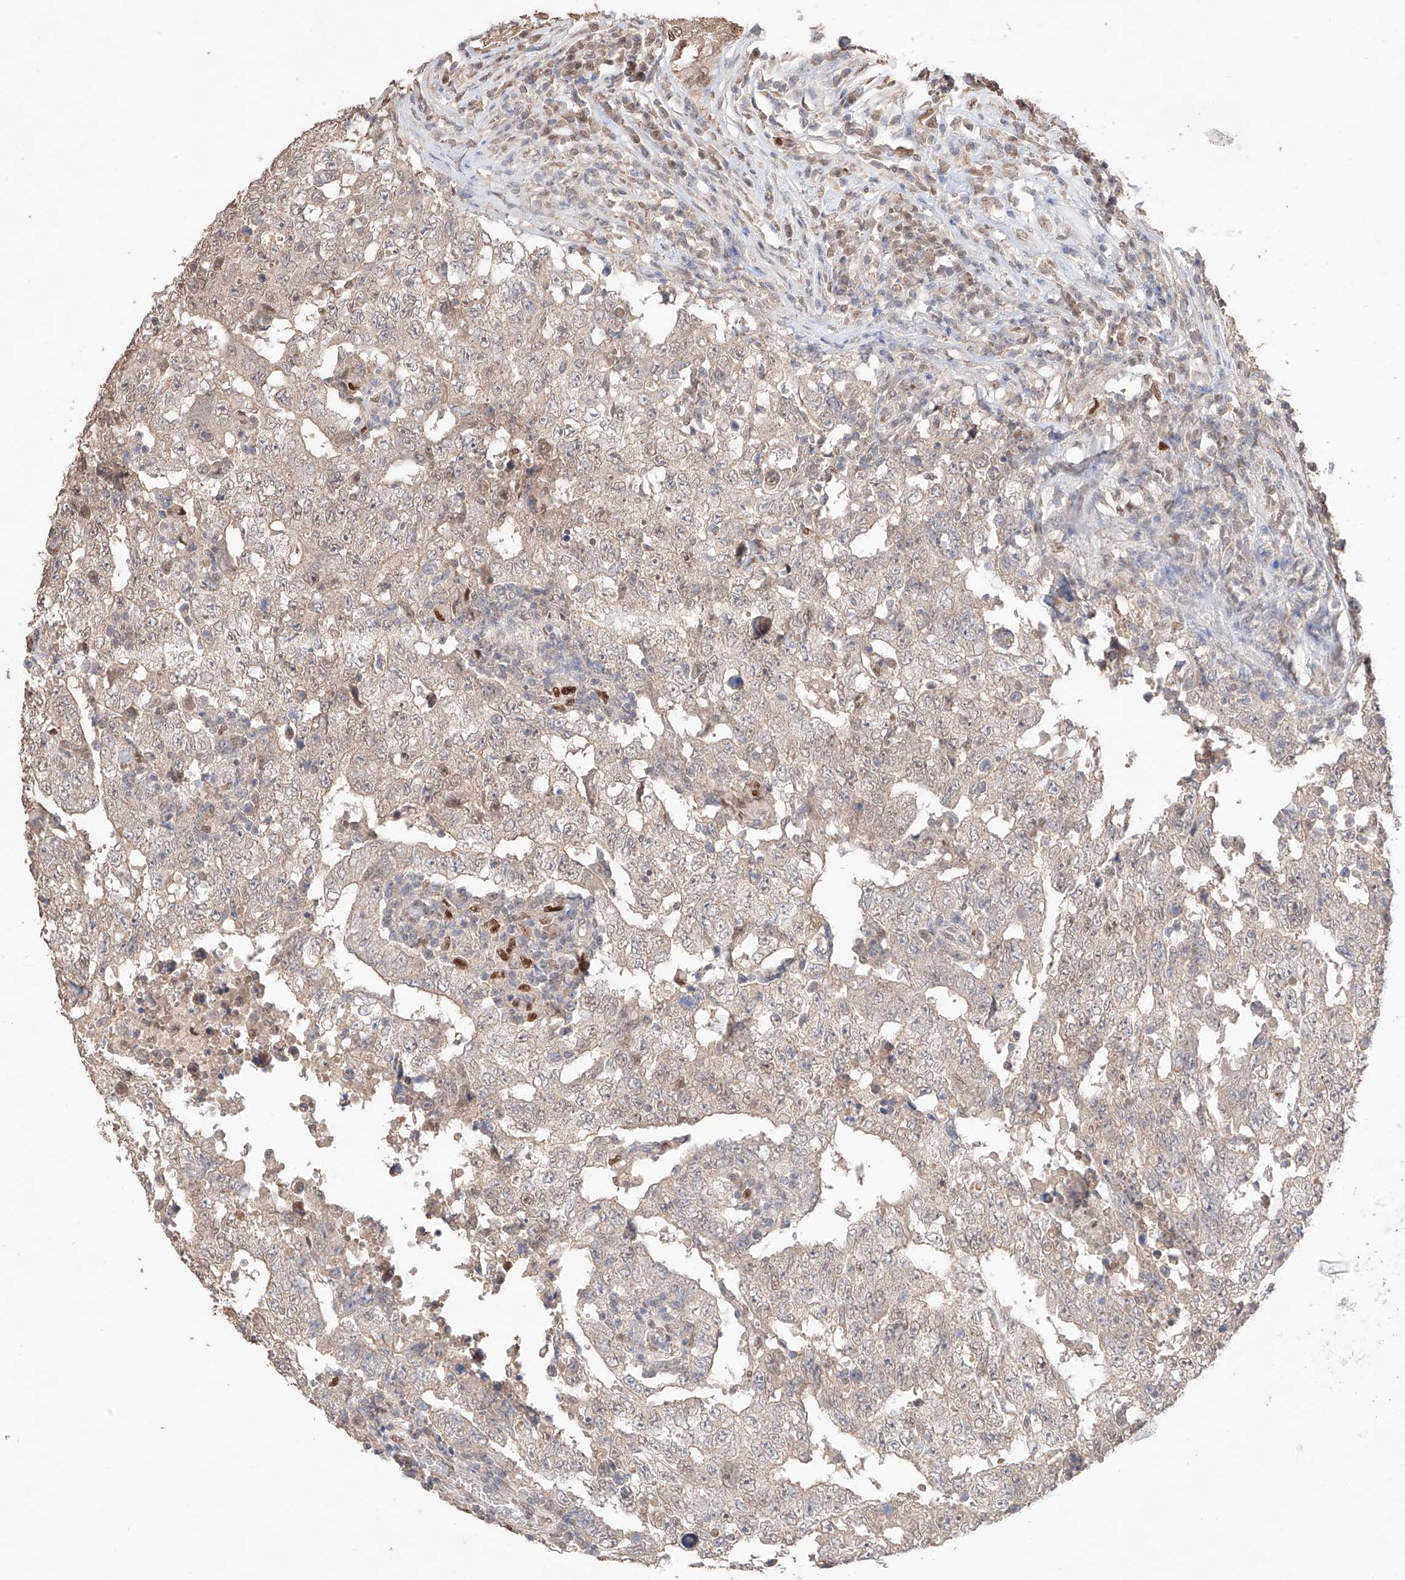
{"staining": {"intensity": "weak", "quantity": "<25%", "location": "cytoplasmic/membranous,nuclear"}, "tissue": "testis cancer", "cell_type": "Tumor cells", "image_type": "cancer", "snomed": [{"axis": "morphology", "description": "Carcinoma, Embryonal, NOS"}, {"axis": "topography", "description": "Testis"}], "caption": "This is an immunohistochemistry photomicrograph of testis cancer (embryonal carcinoma). There is no positivity in tumor cells.", "gene": "APIP", "patient": {"sex": "male", "age": 26}}